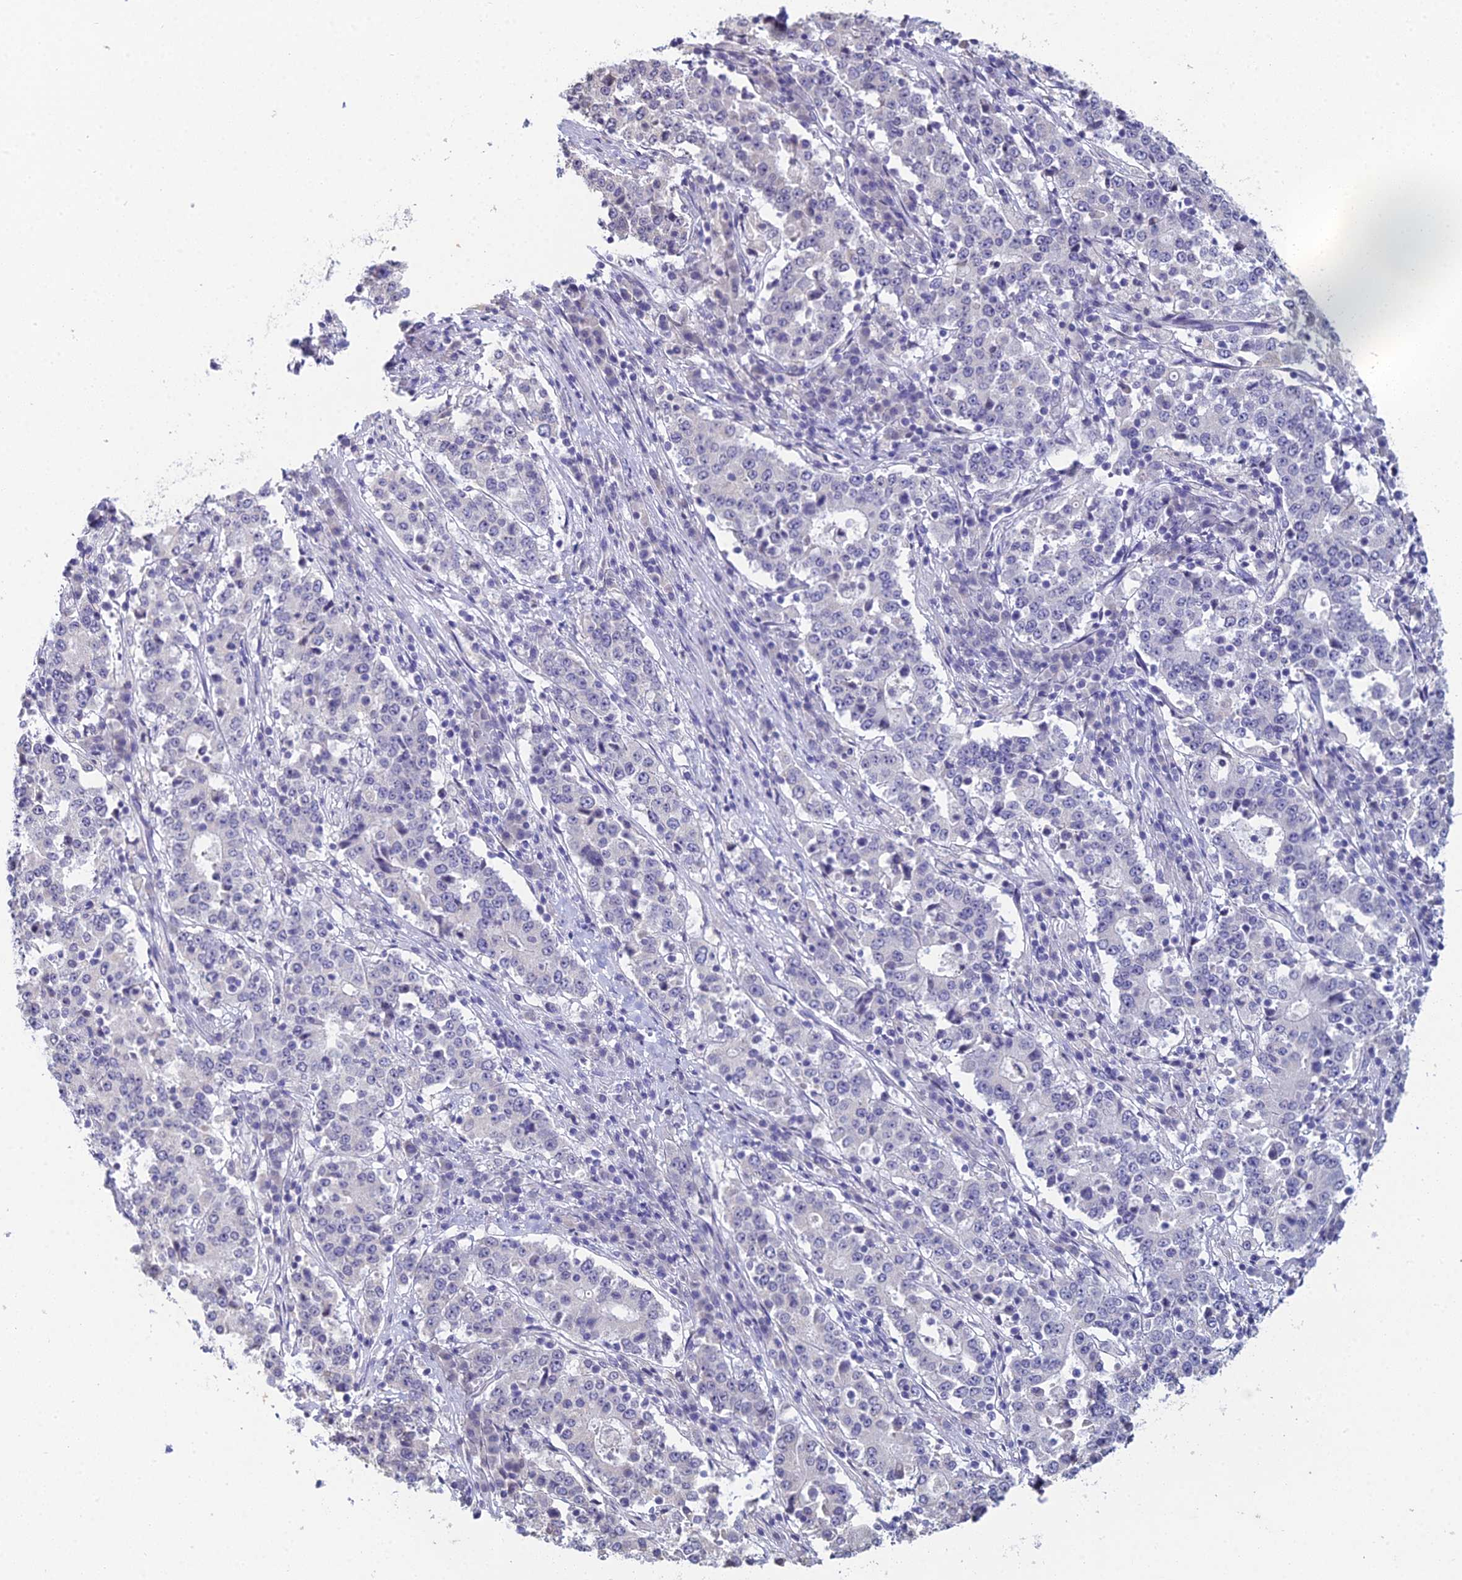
{"staining": {"intensity": "negative", "quantity": "none", "location": "none"}, "tissue": "stomach cancer", "cell_type": "Tumor cells", "image_type": "cancer", "snomed": [{"axis": "morphology", "description": "Adenocarcinoma, NOS"}, {"axis": "topography", "description": "Stomach"}], "caption": "Micrograph shows no protein staining in tumor cells of stomach adenocarcinoma tissue.", "gene": "PRR22", "patient": {"sex": "male", "age": 59}}